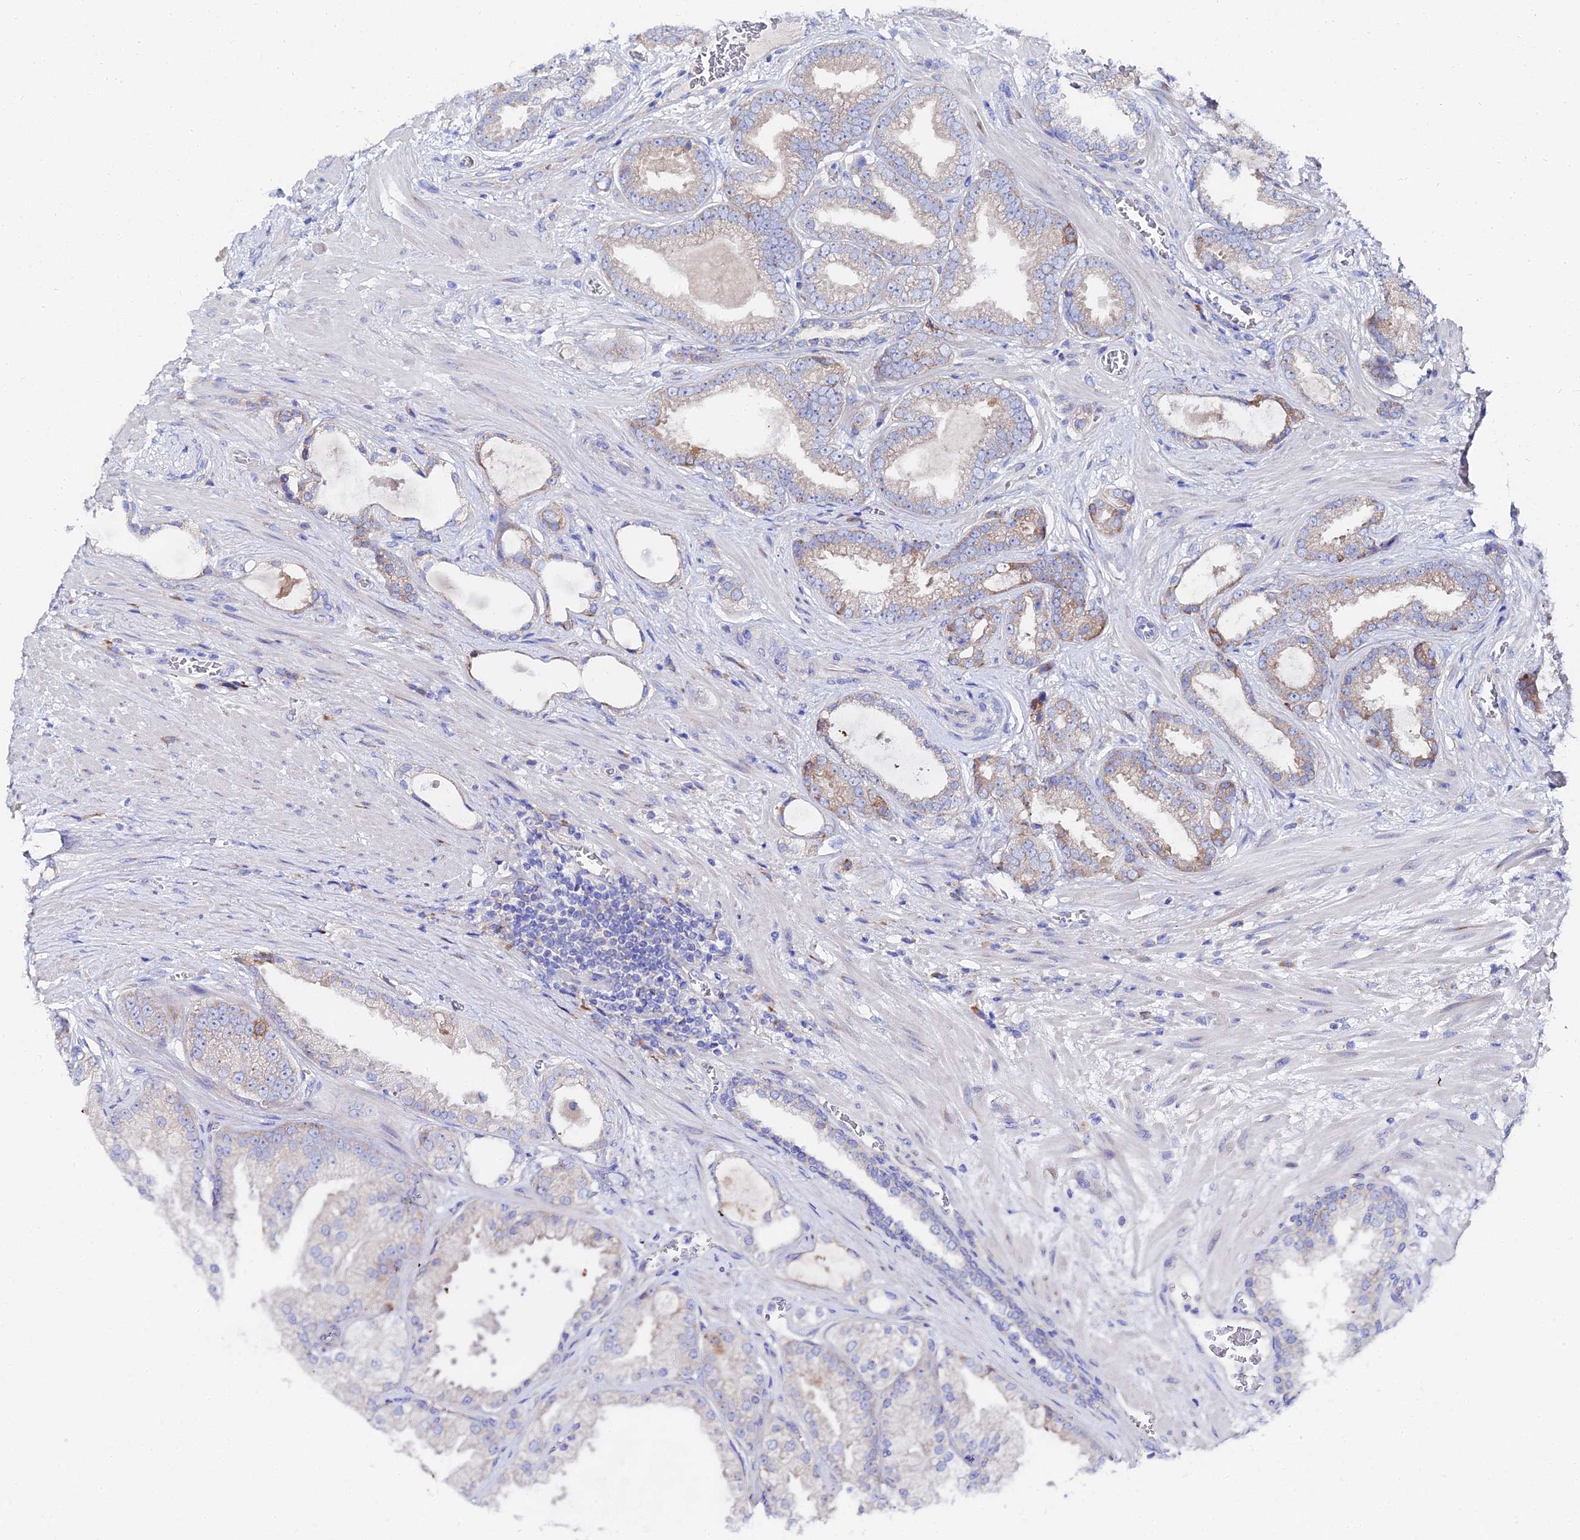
{"staining": {"intensity": "moderate", "quantity": "<25%", "location": "cytoplasmic/membranous"}, "tissue": "prostate cancer", "cell_type": "Tumor cells", "image_type": "cancer", "snomed": [{"axis": "morphology", "description": "Adenocarcinoma, Low grade"}, {"axis": "topography", "description": "Prostate"}], "caption": "Tumor cells display moderate cytoplasmic/membranous expression in approximately <25% of cells in prostate cancer (low-grade adenocarcinoma).", "gene": "PTTG1", "patient": {"sex": "male", "age": 57}}